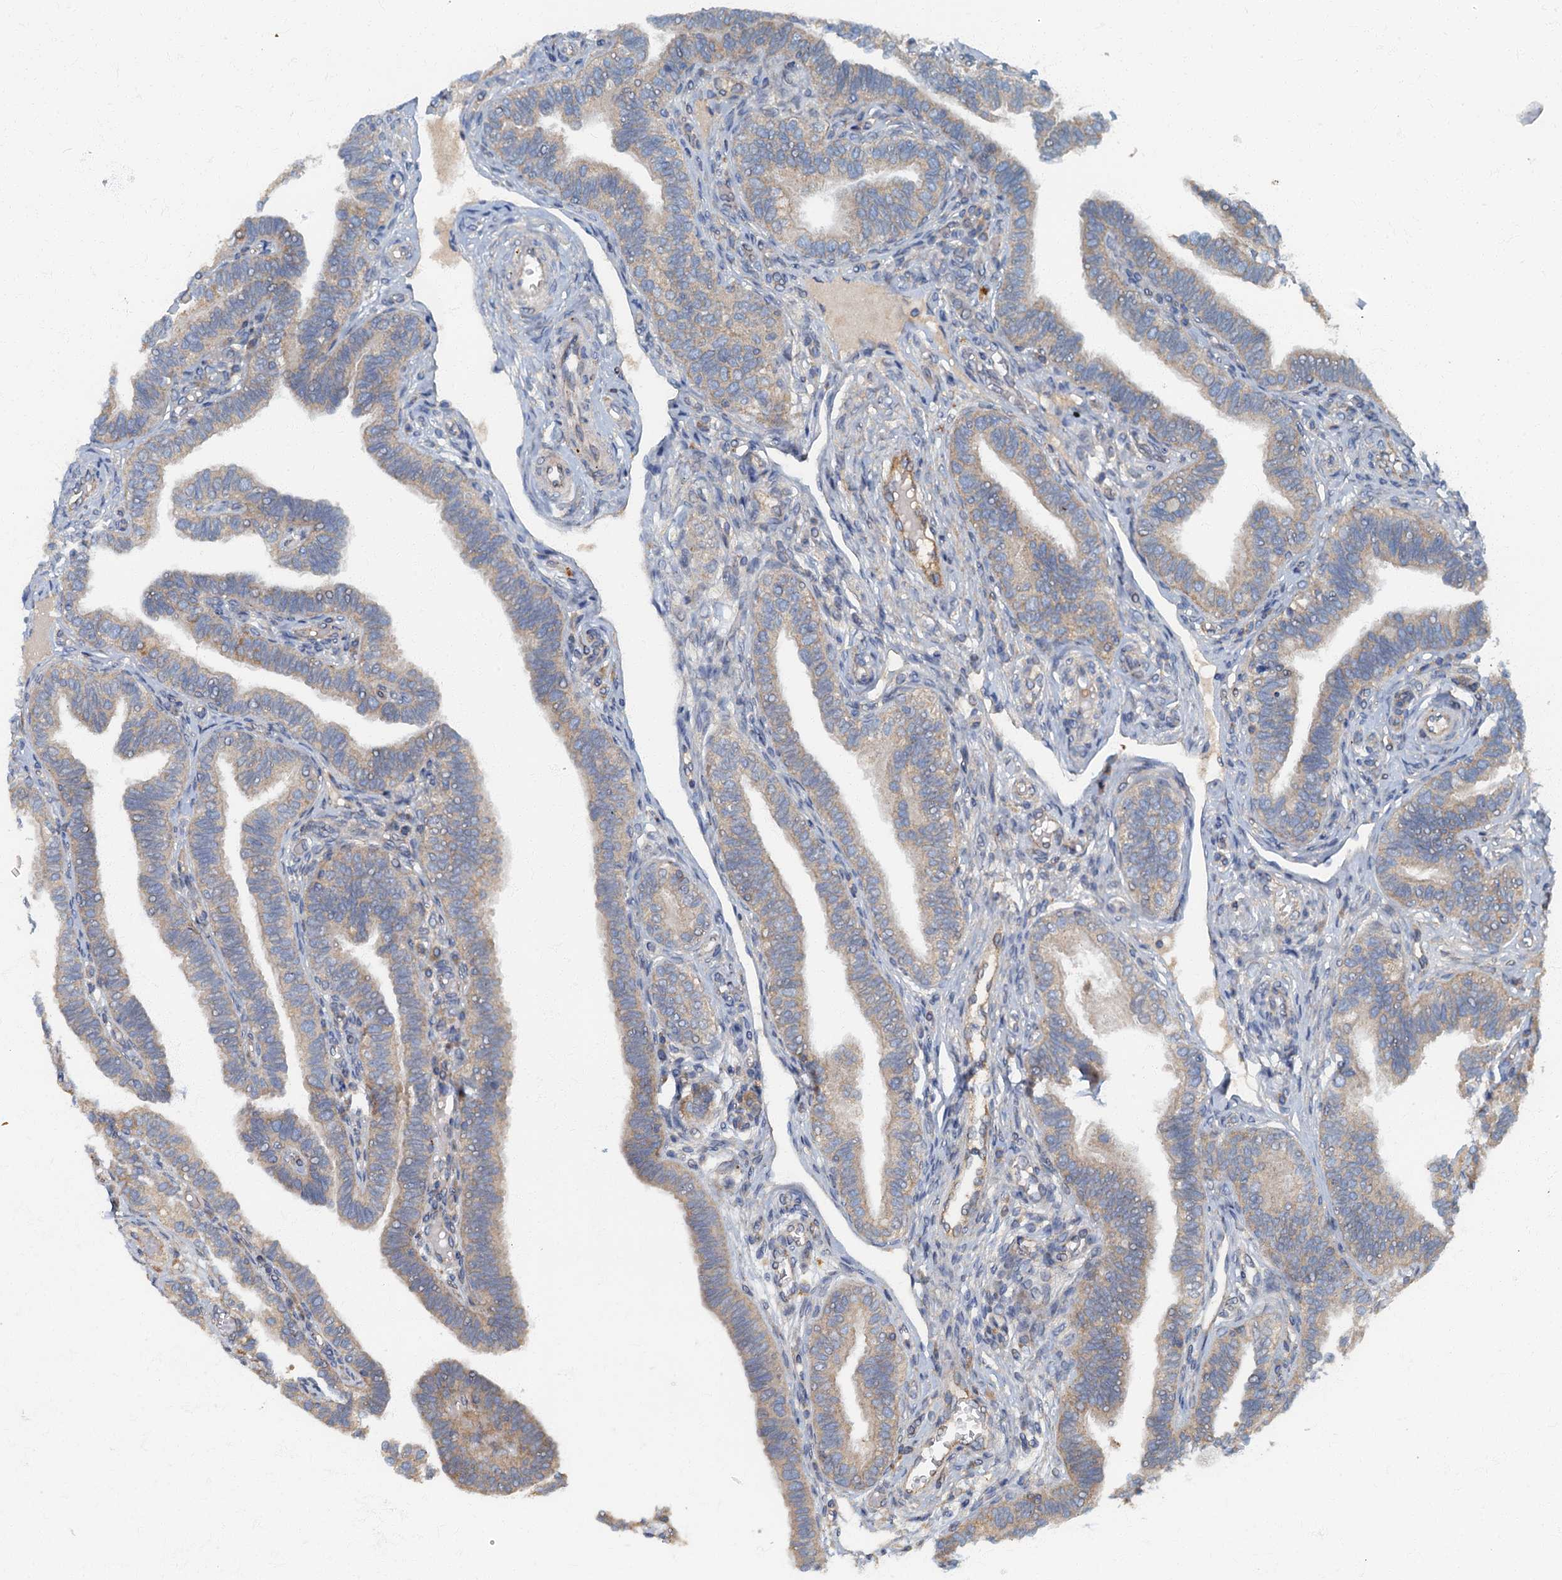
{"staining": {"intensity": "weak", "quantity": "25%-75%", "location": "cytoplasmic/membranous"}, "tissue": "fallopian tube", "cell_type": "Glandular cells", "image_type": "normal", "snomed": [{"axis": "morphology", "description": "Normal tissue, NOS"}, {"axis": "topography", "description": "Fallopian tube"}], "caption": "IHC of benign fallopian tube shows low levels of weak cytoplasmic/membranous staining in approximately 25%-75% of glandular cells. (DAB (3,3'-diaminobenzidine) IHC, brown staining for protein, blue staining for nuclei).", "gene": "ARL11", "patient": {"sex": "female", "age": 39}}